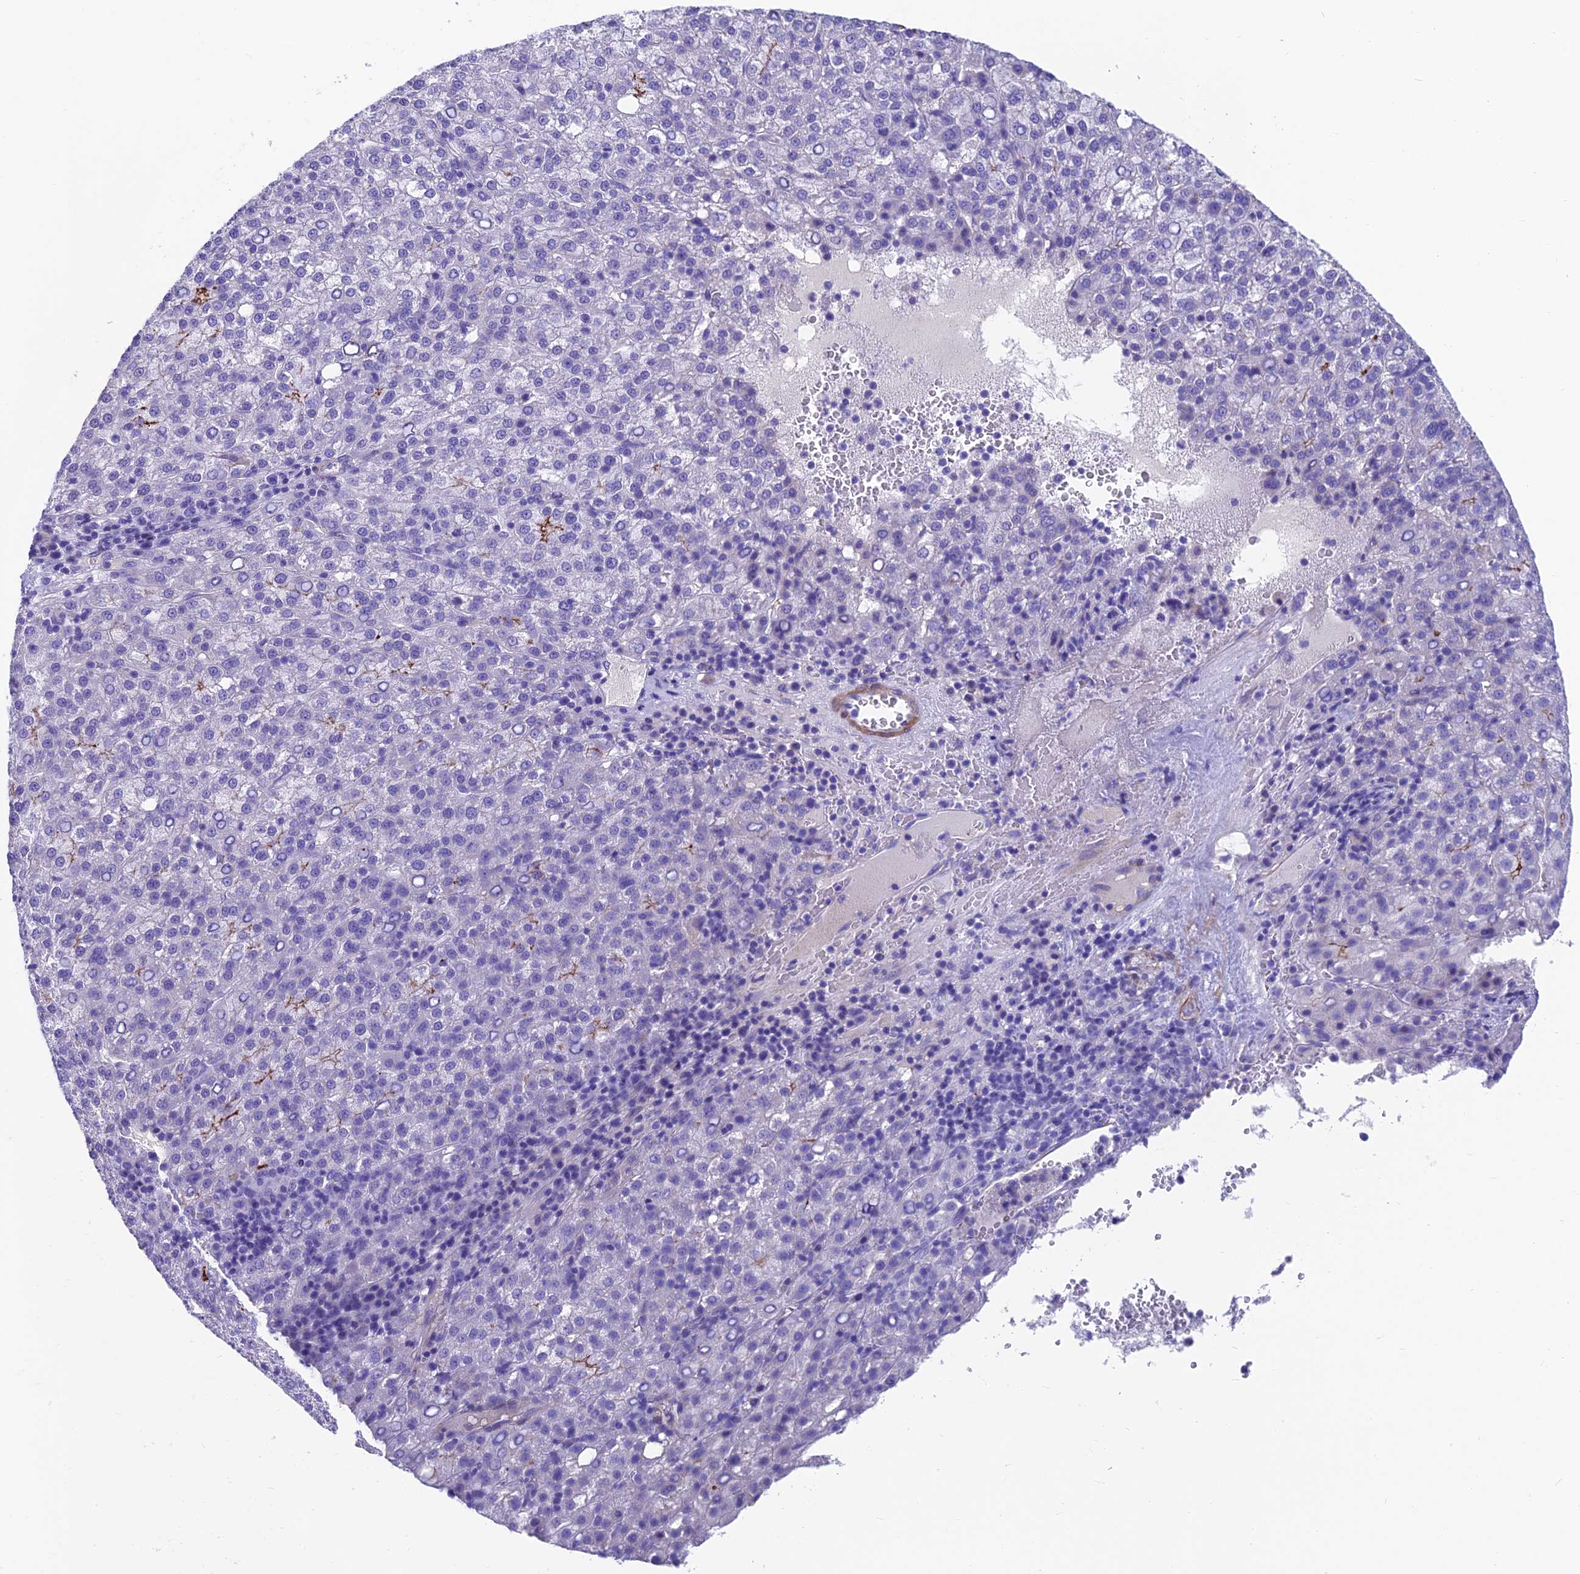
{"staining": {"intensity": "negative", "quantity": "none", "location": "none"}, "tissue": "liver cancer", "cell_type": "Tumor cells", "image_type": "cancer", "snomed": [{"axis": "morphology", "description": "Carcinoma, Hepatocellular, NOS"}, {"axis": "topography", "description": "Liver"}], "caption": "Immunohistochemistry (IHC) image of neoplastic tissue: human liver hepatocellular carcinoma stained with DAB displays no significant protein staining in tumor cells.", "gene": "GNG11", "patient": {"sex": "female", "age": 58}}